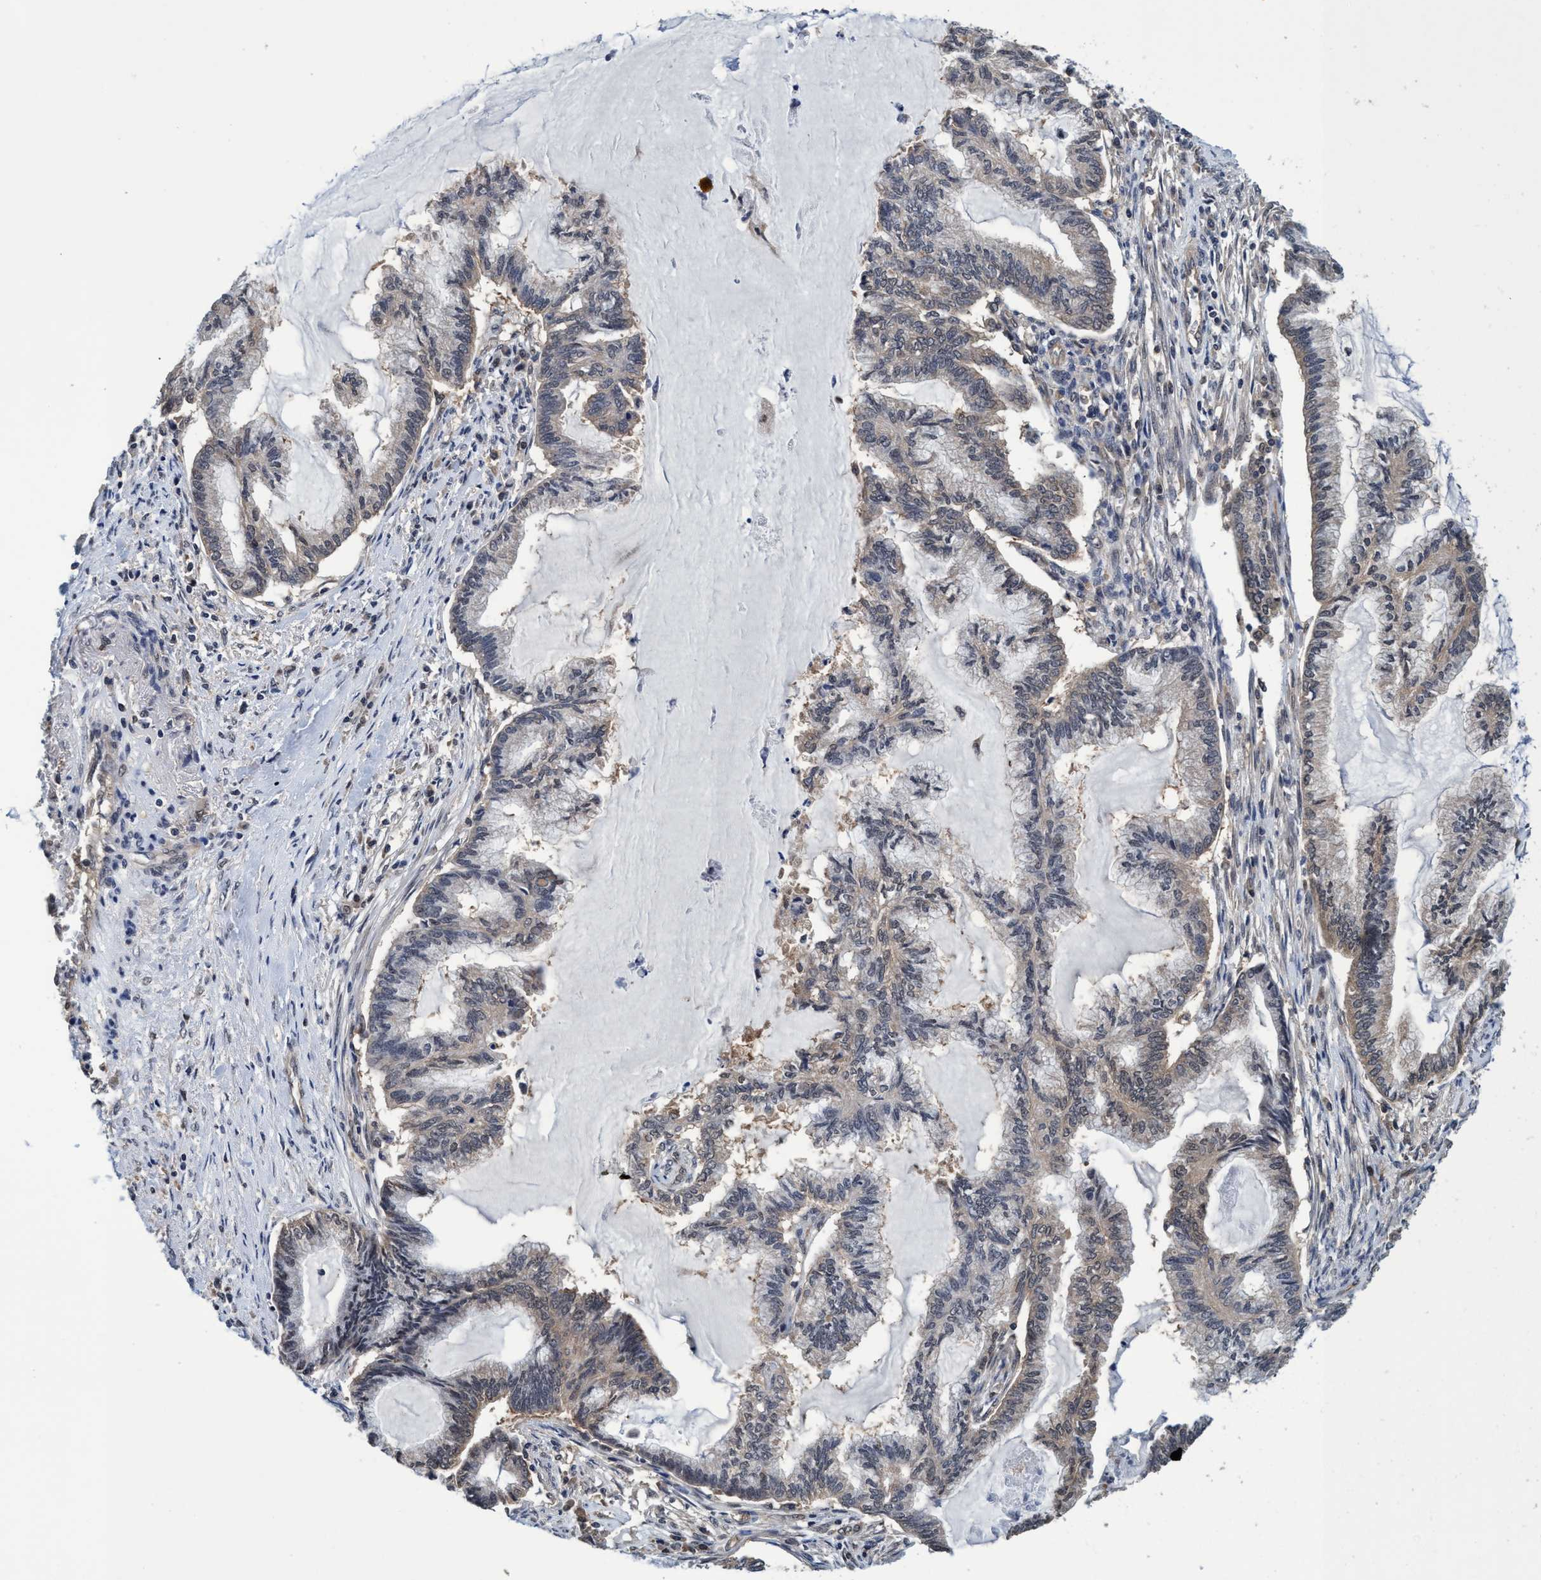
{"staining": {"intensity": "weak", "quantity": "25%-75%", "location": "cytoplasmic/membranous"}, "tissue": "endometrial cancer", "cell_type": "Tumor cells", "image_type": "cancer", "snomed": [{"axis": "morphology", "description": "Adenocarcinoma, NOS"}, {"axis": "topography", "description": "Endometrium"}], "caption": "An immunohistochemistry photomicrograph of neoplastic tissue is shown. Protein staining in brown labels weak cytoplasmic/membranous positivity in endometrial adenocarcinoma within tumor cells.", "gene": "PSMD12", "patient": {"sex": "female", "age": 86}}